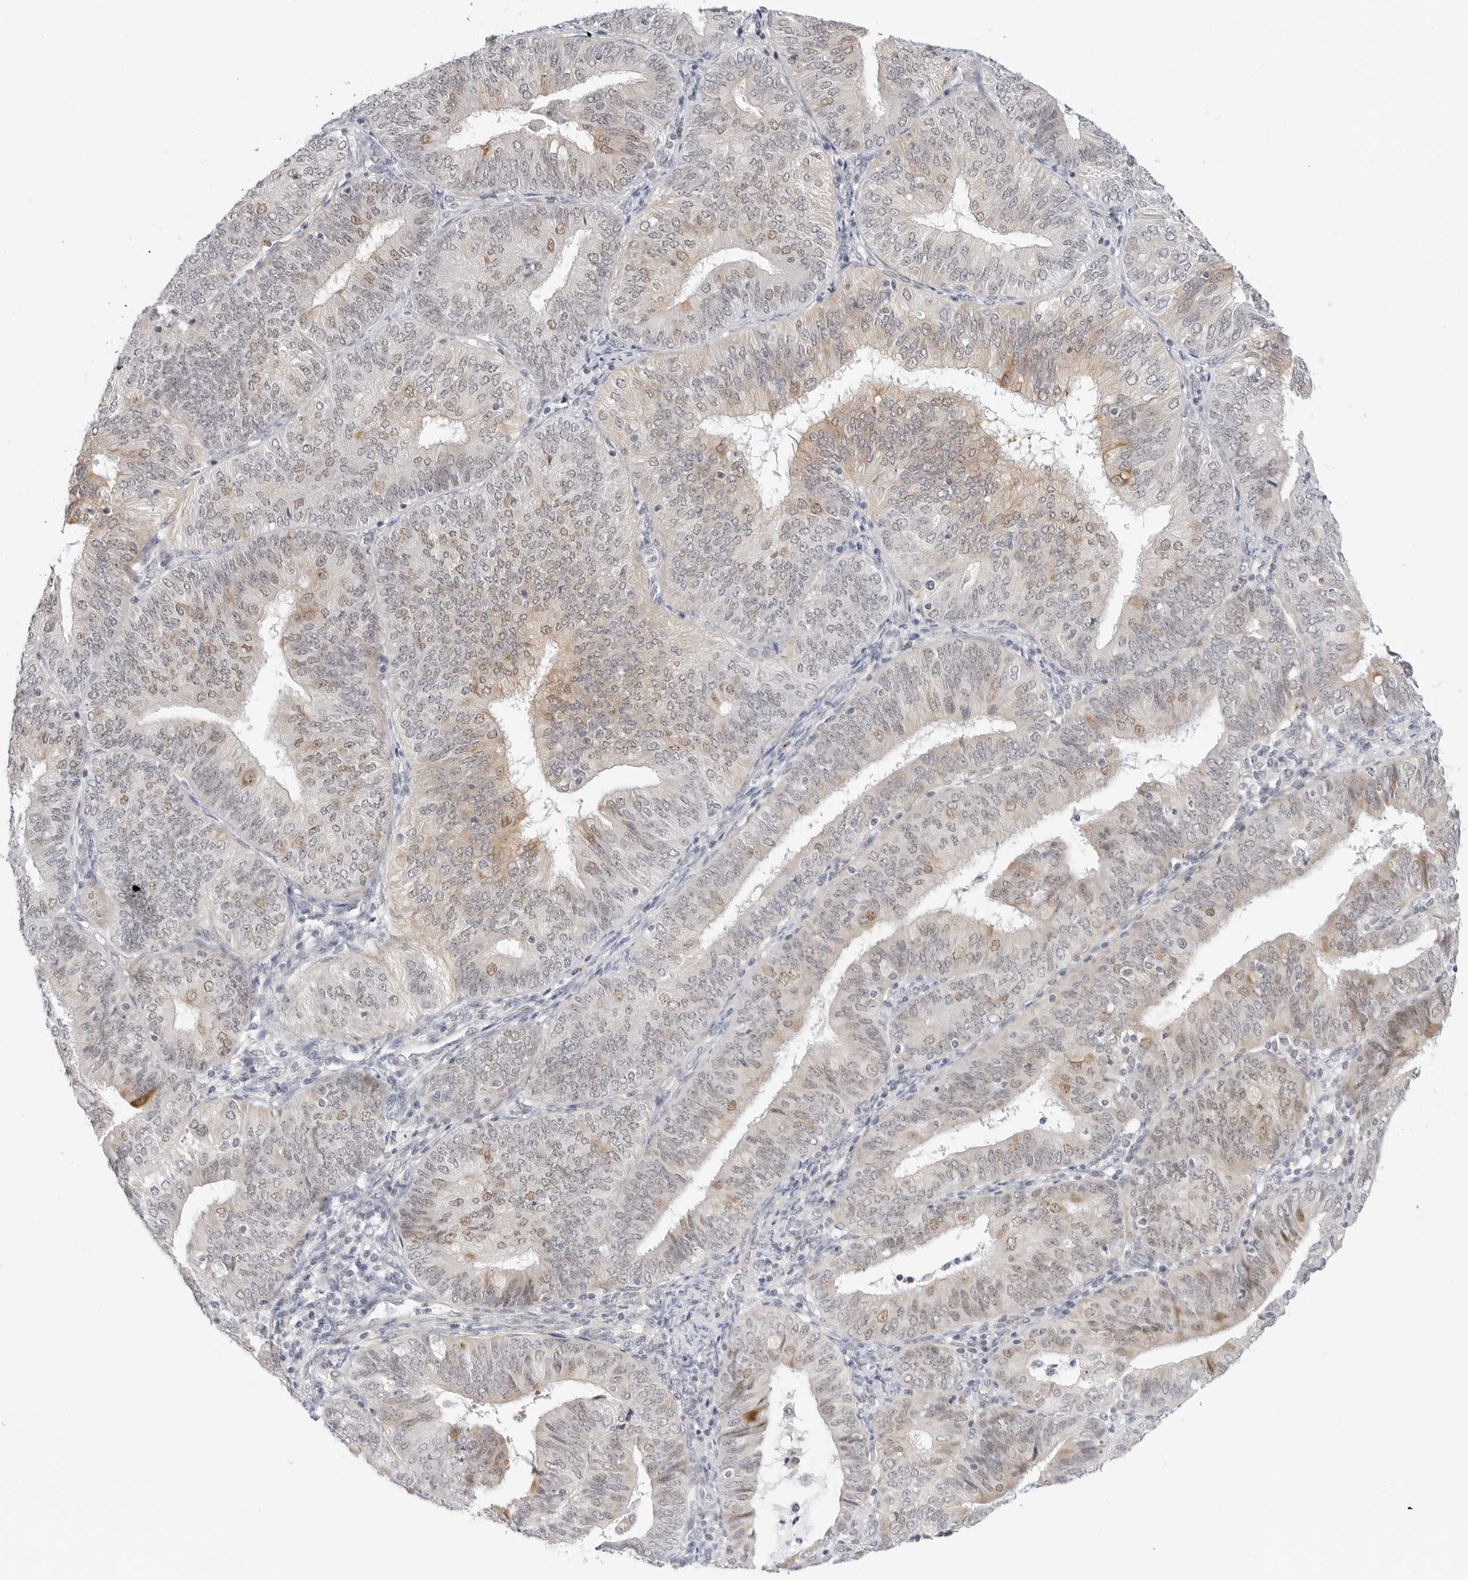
{"staining": {"intensity": "weak", "quantity": "25%-75%", "location": "cytoplasmic/membranous,nuclear"}, "tissue": "endometrial cancer", "cell_type": "Tumor cells", "image_type": "cancer", "snomed": [{"axis": "morphology", "description": "Adenocarcinoma, NOS"}, {"axis": "topography", "description": "Endometrium"}], "caption": "A low amount of weak cytoplasmic/membranous and nuclear staining is present in approximately 25%-75% of tumor cells in endometrial cancer tissue.", "gene": "TSEN2", "patient": {"sex": "female", "age": 58}}